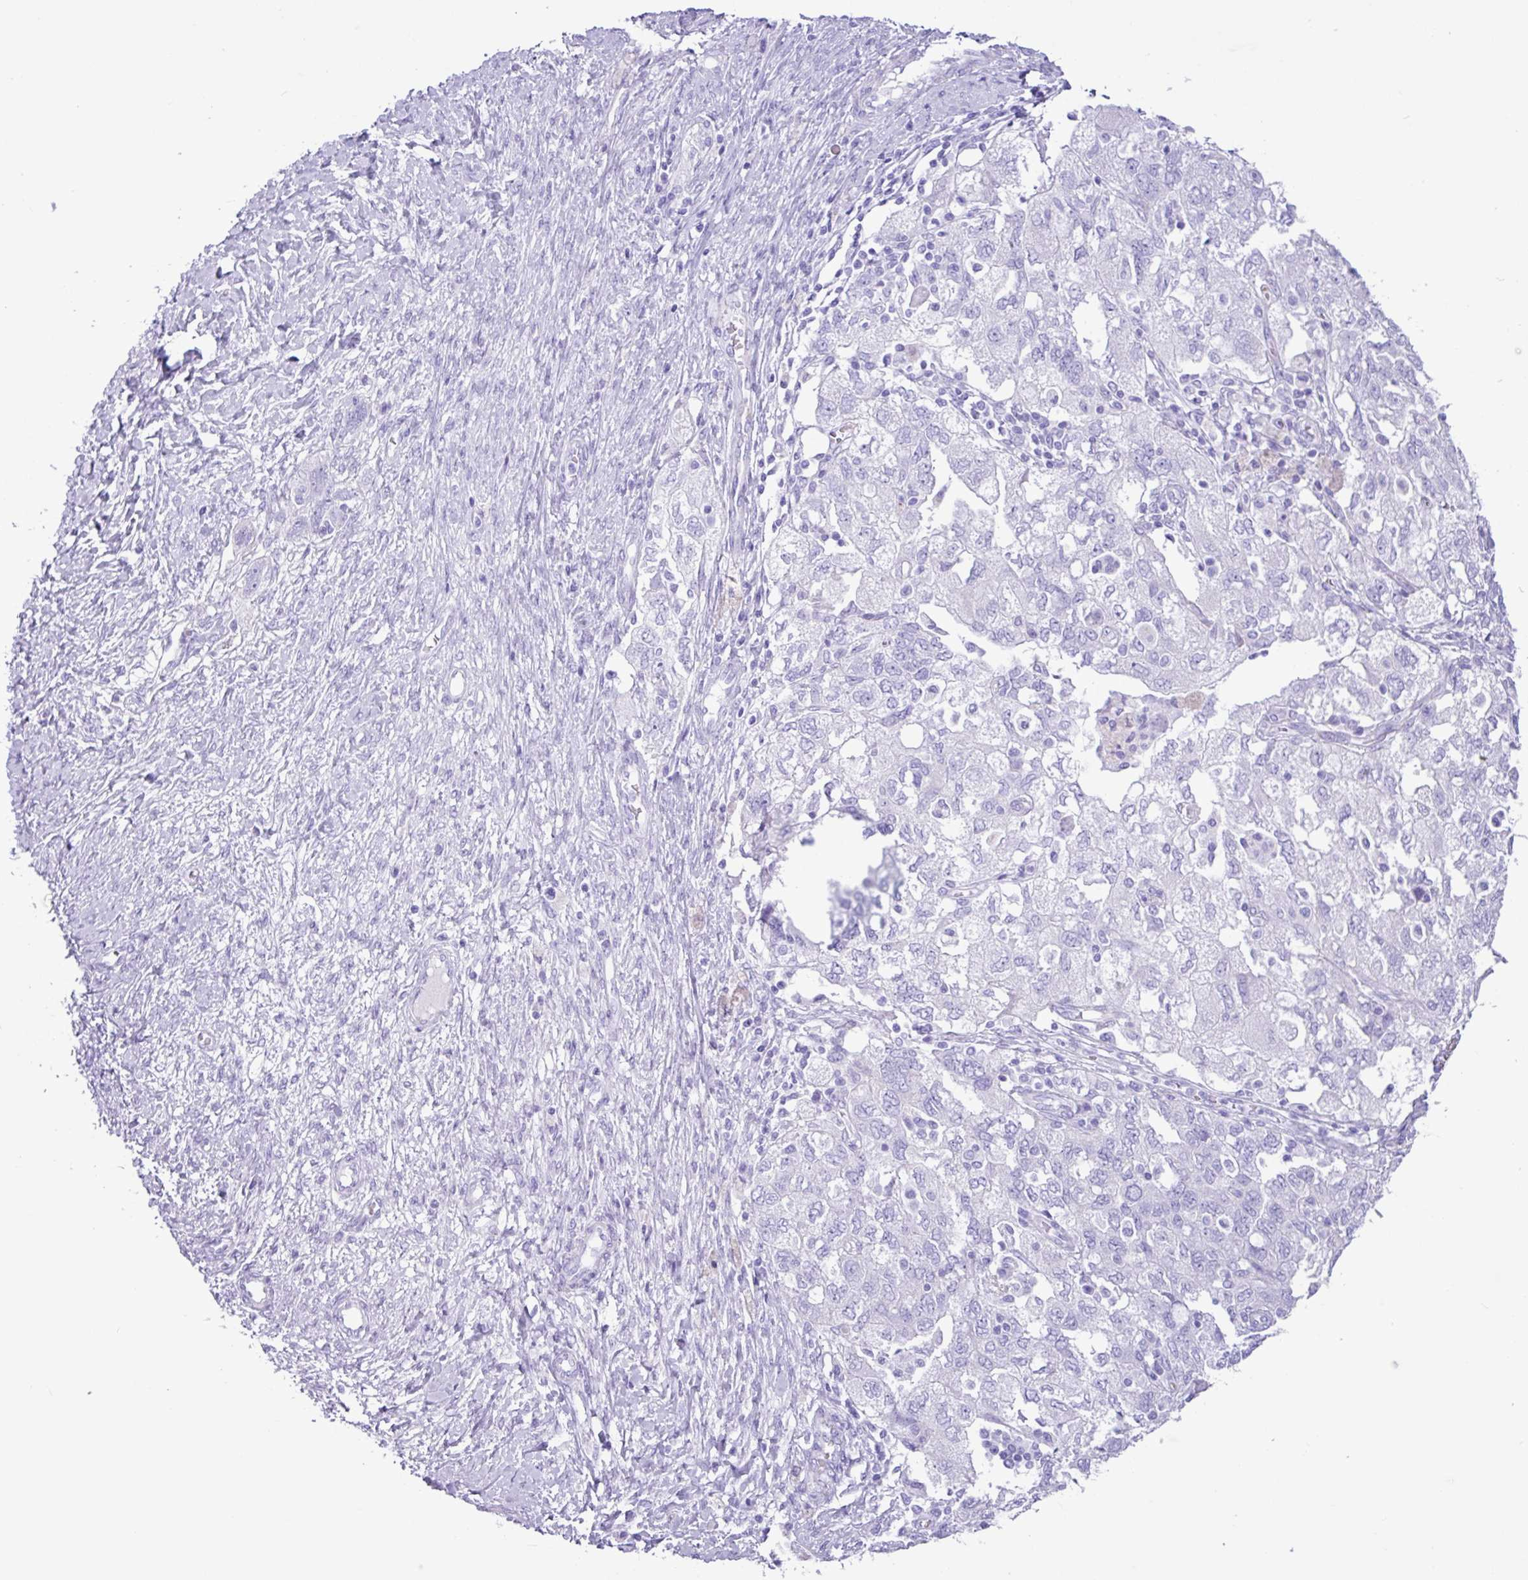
{"staining": {"intensity": "negative", "quantity": "none", "location": "none"}, "tissue": "ovarian cancer", "cell_type": "Tumor cells", "image_type": "cancer", "snomed": [{"axis": "morphology", "description": "Carcinoma, NOS"}, {"axis": "morphology", "description": "Cystadenocarcinoma, serous, NOS"}, {"axis": "topography", "description": "Ovary"}], "caption": "Tumor cells show no significant protein positivity in ovarian cancer.", "gene": "CKMT2", "patient": {"sex": "female", "age": 69}}